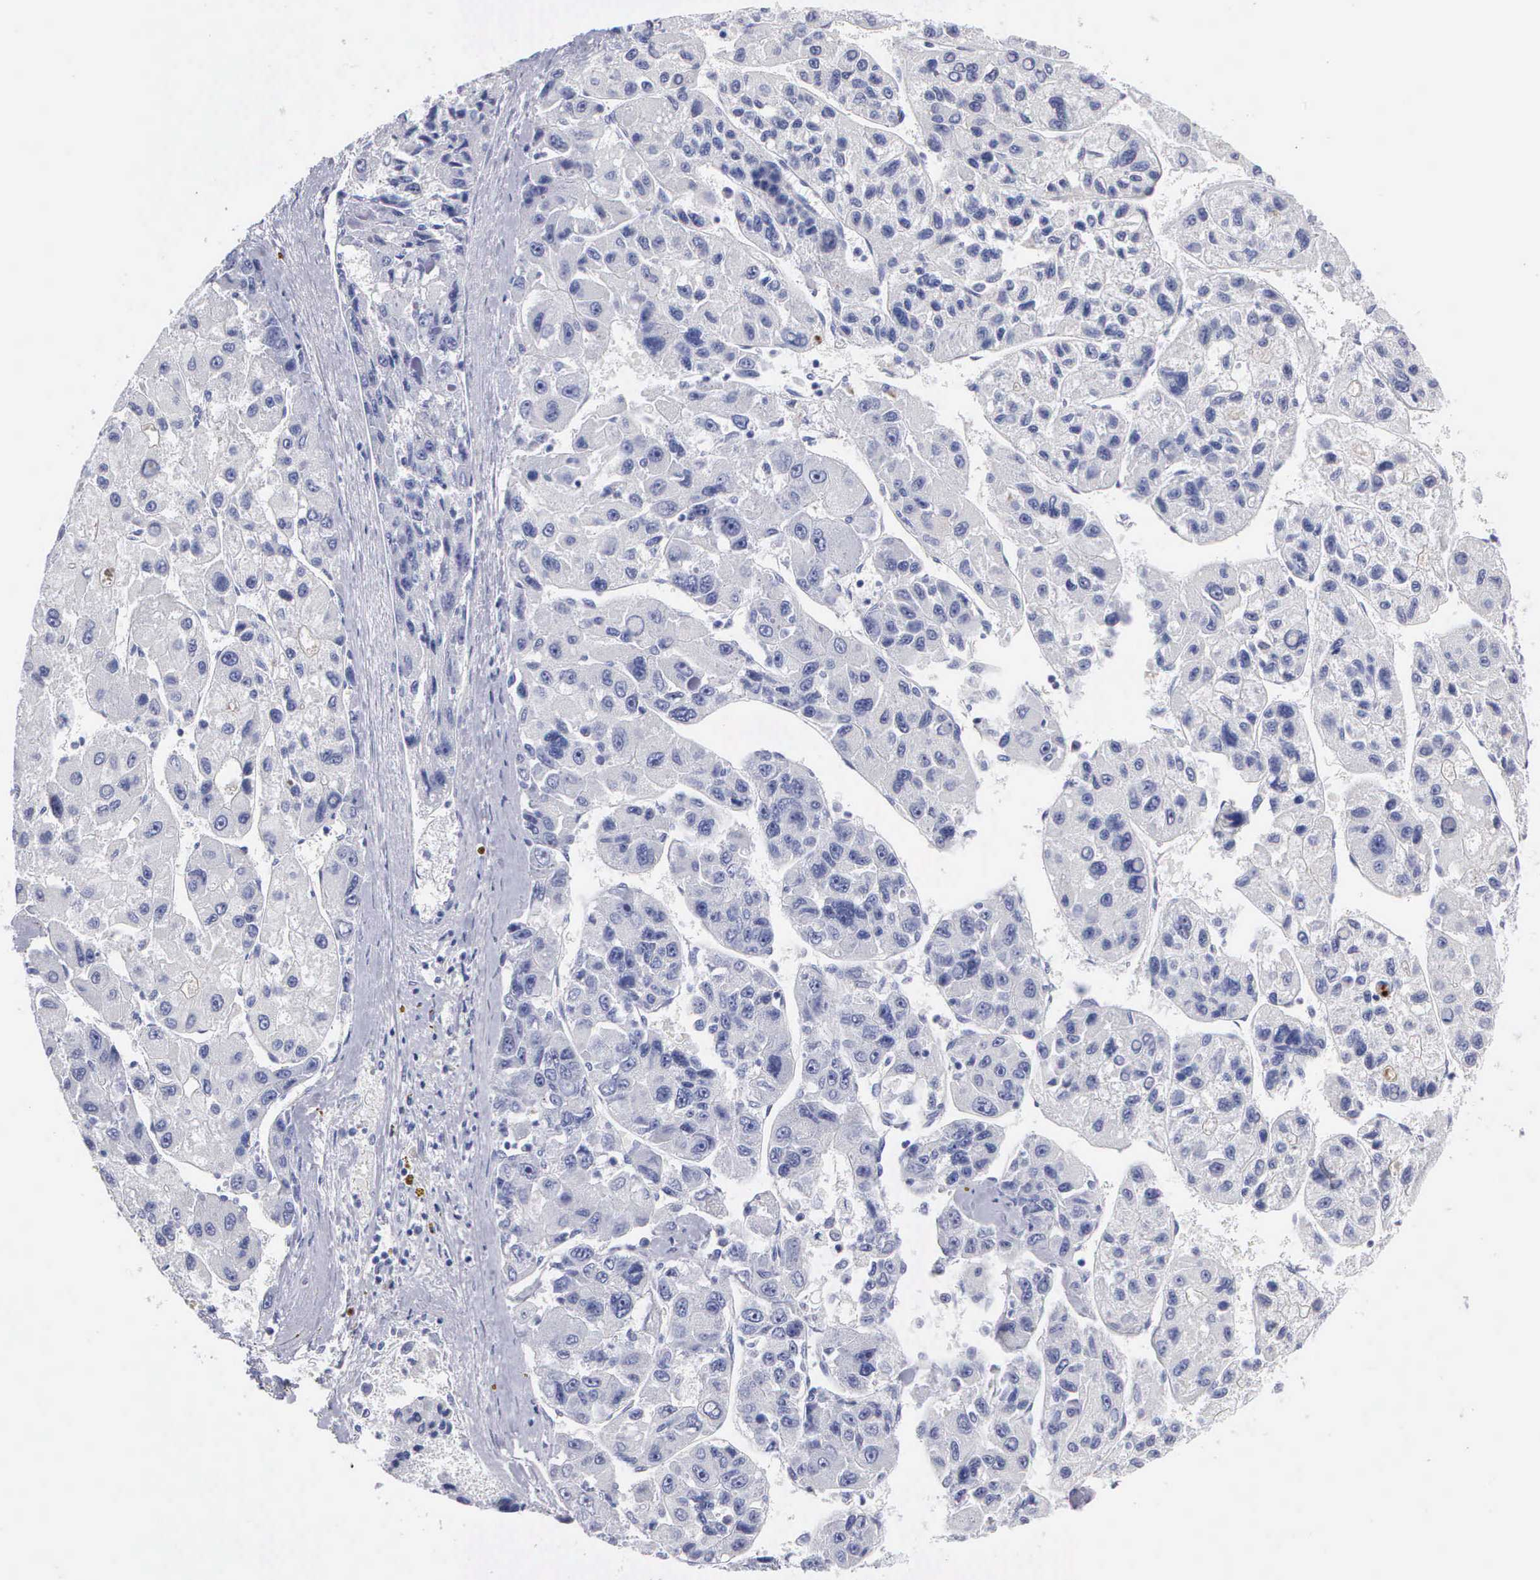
{"staining": {"intensity": "negative", "quantity": "none", "location": "none"}, "tissue": "liver cancer", "cell_type": "Tumor cells", "image_type": "cancer", "snomed": [{"axis": "morphology", "description": "Carcinoma, Hepatocellular, NOS"}, {"axis": "topography", "description": "Liver"}], "caption": "Micrograph shows no protein positivity in tumor cells of hepatocellular carcinoma (liver) tissue.", "gene": "CYP19A1", "patient": {"sex": "male", "age": 64}}